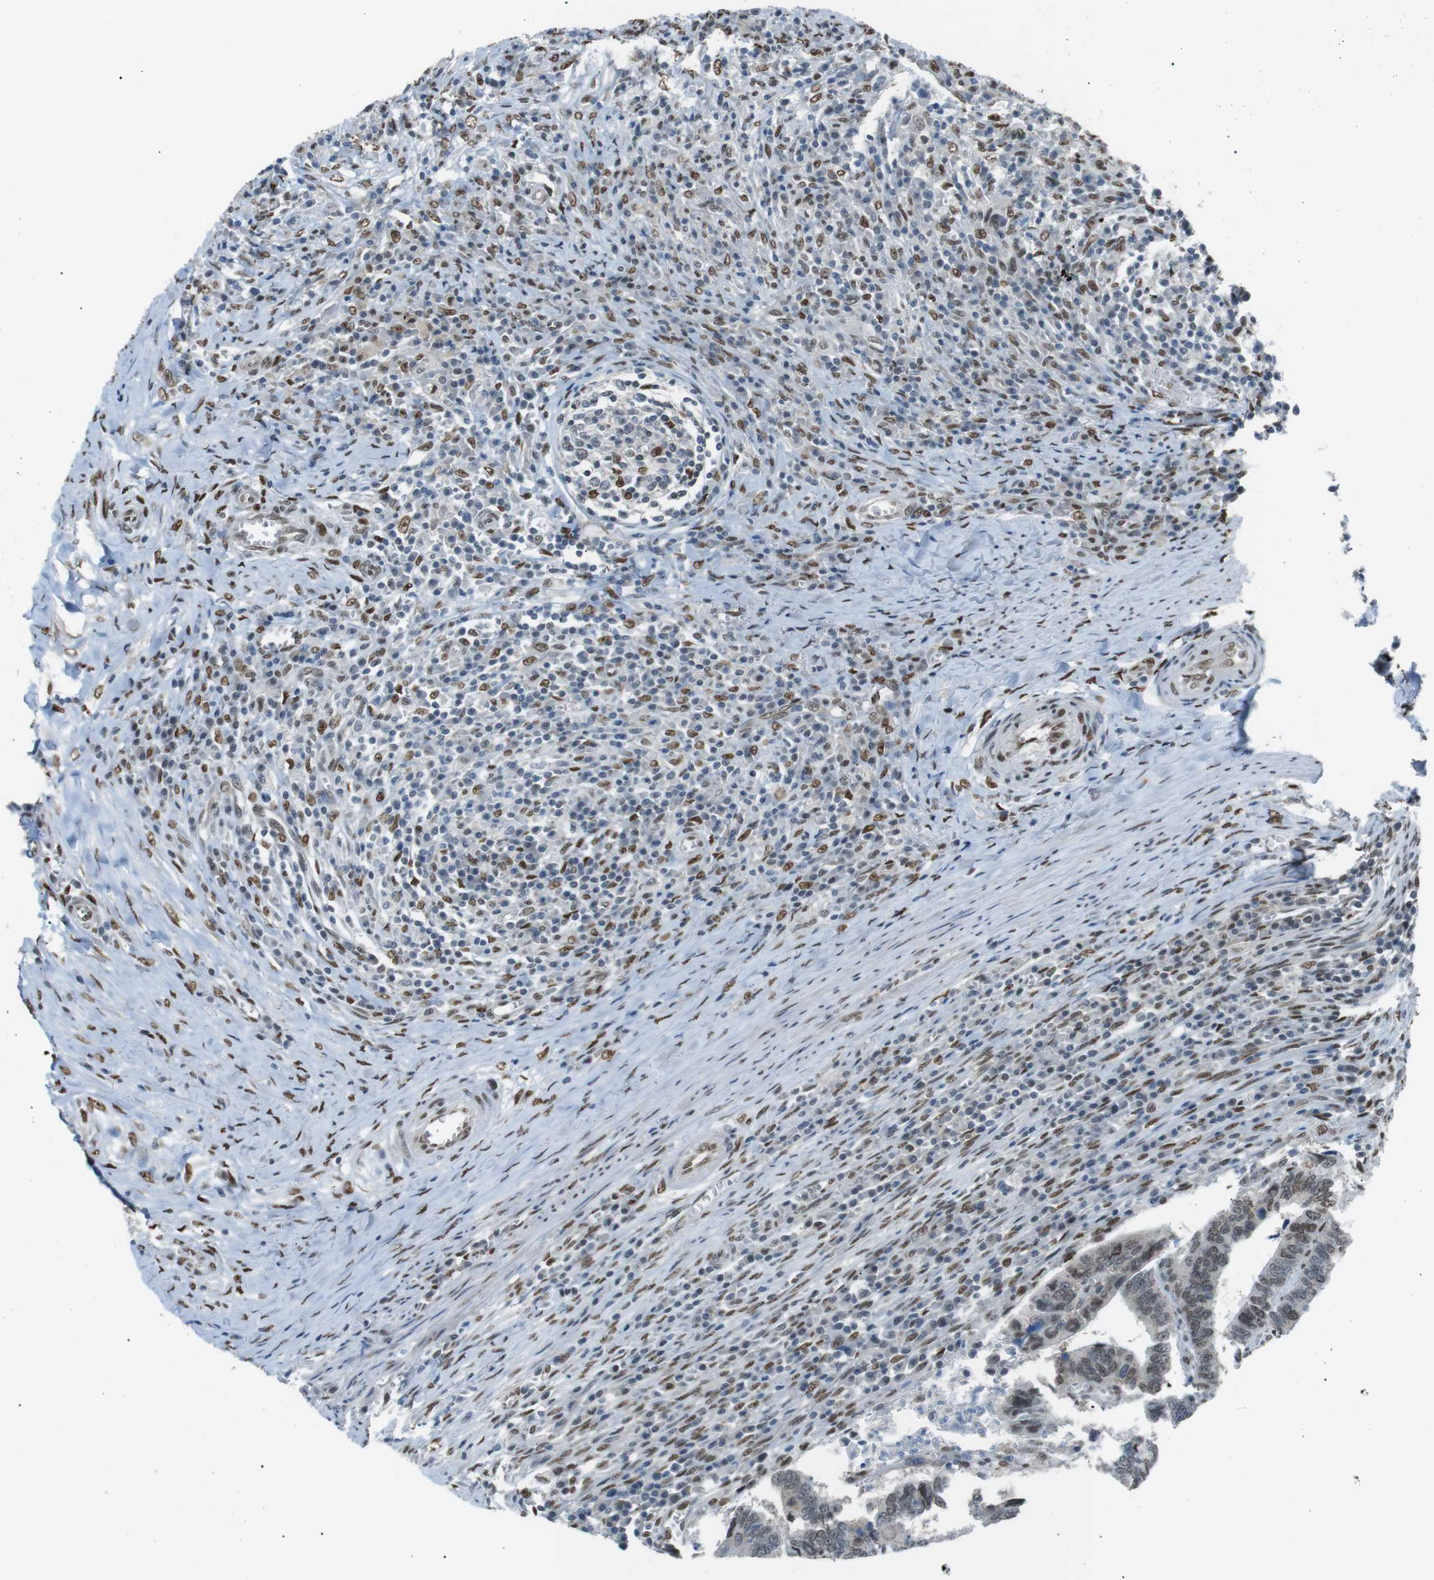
{"staining": {"intensity": "weak", "quantity": "25%-75%", "location": "nuclear"}, "tissue": "colorectal cancer", "cell_type": "Tumor cells", "image_type": "cancer", "snomed": [{"axis": "morphology", "description": "Adenocarcinoma, NOS"}, {"axis": "topography", "description": "Colon"}], "caption": "An immunohistochemistry micrograph of neoplastic tissue is shown. Protein staining in brown shows weak nuclear positivity in colorectal cancer (adenocarcinoma) within tumor cells.", "gene": "SRPK2", "patient": {"sex": "male", "age": 72}}